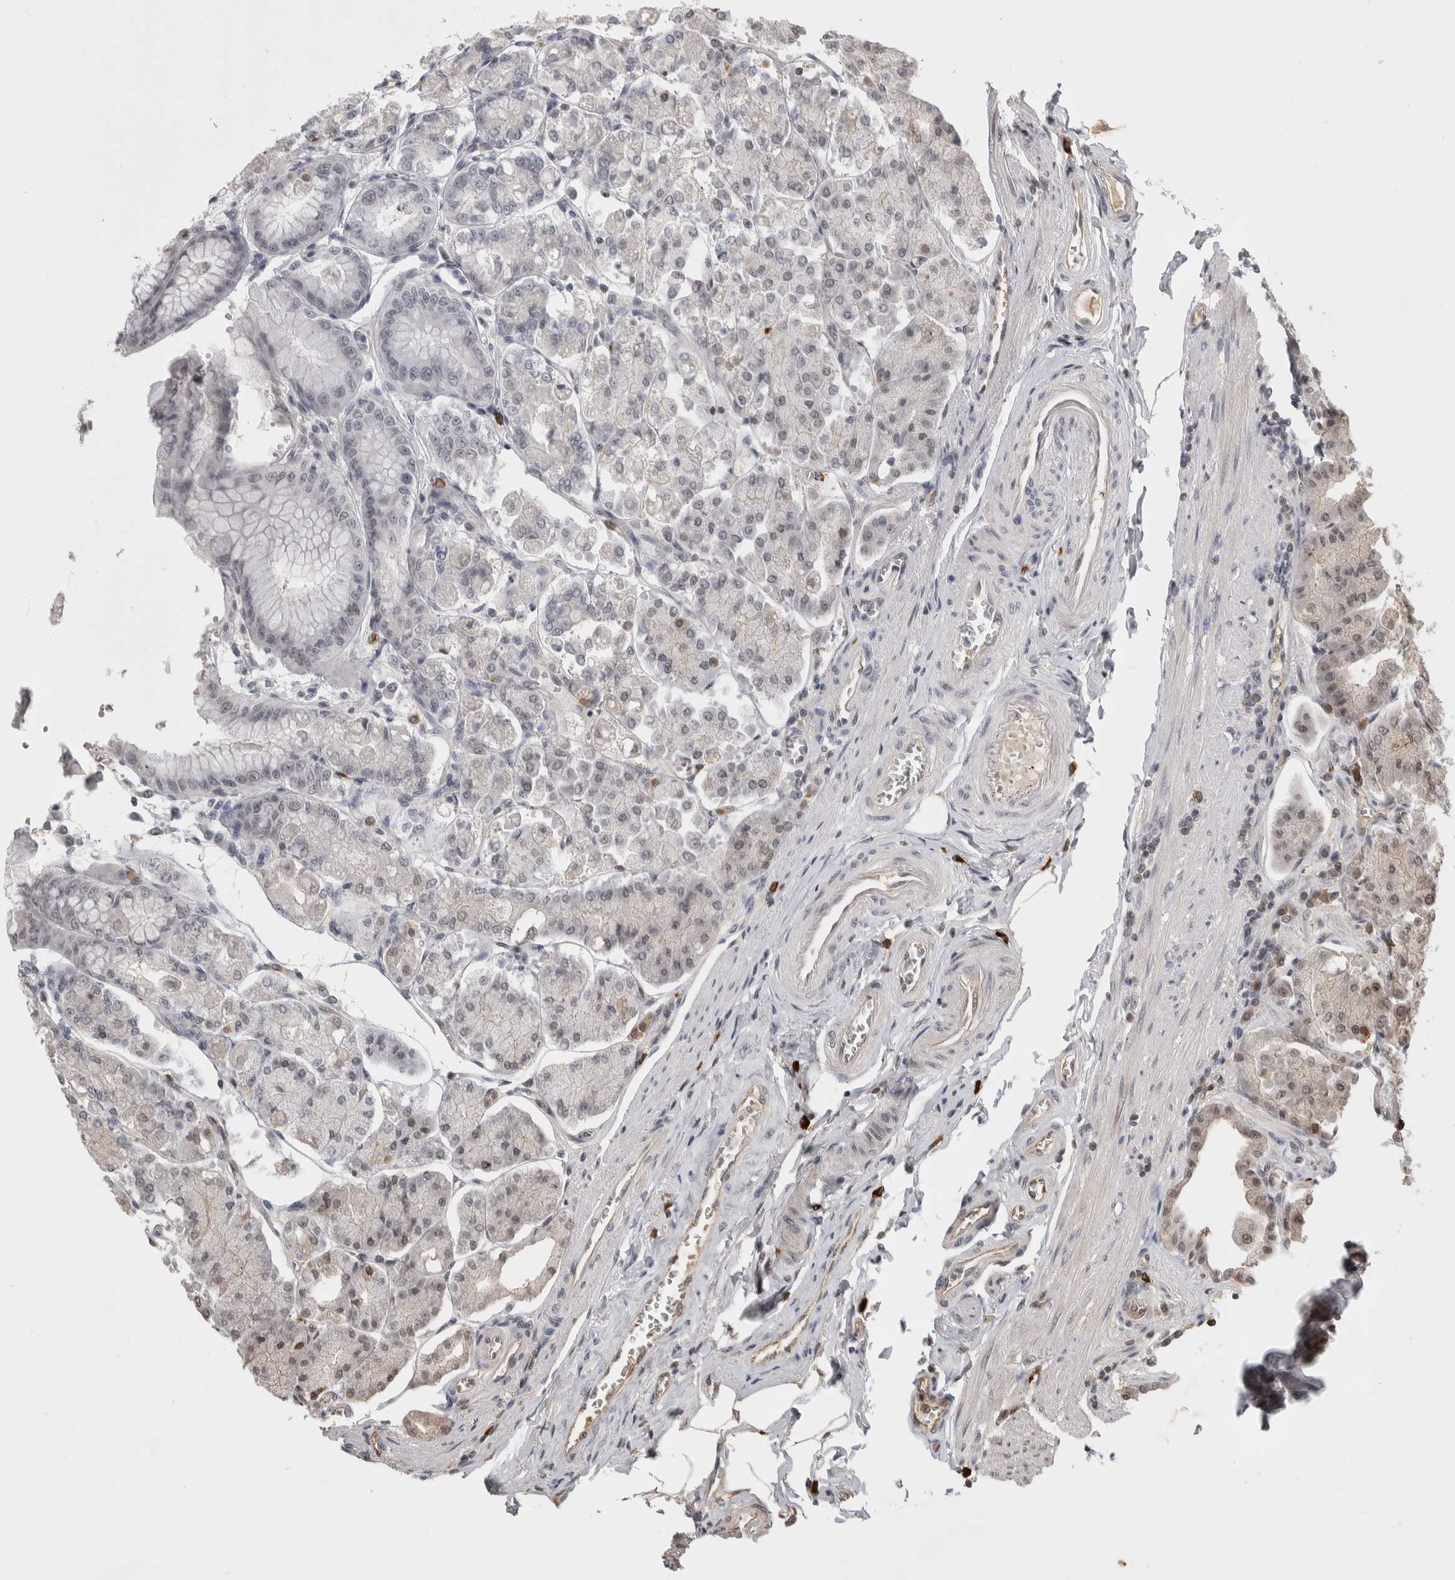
{"staining": {"intensity": "moderate", "quantity": "25%-75%", "location": "cytoplasmic/membranous,nuclear"}, "tissue": "stomach", "cell_type": "Glandular cells", "image_type": "normal", "snomed": [{"axis": "morphology", "description": "Normal tissue, NOS"}, {"axis": "topography", "description": "Stomach, lower"}], "caption": "Brown immunohistochemical staining in benign human stomach shows moderate cytoplasmic/membranous,nuclear positivity in about 25%-75% of glandular cells. The protein of interest is stained brown, and the nuclei are stained in blue (DAB (3,3'-diaminobenzidine) IHC with brightfield microscopy, high magnification).", "gene": "ZNF592", "patient": {"sex": "male", "age": 71}}